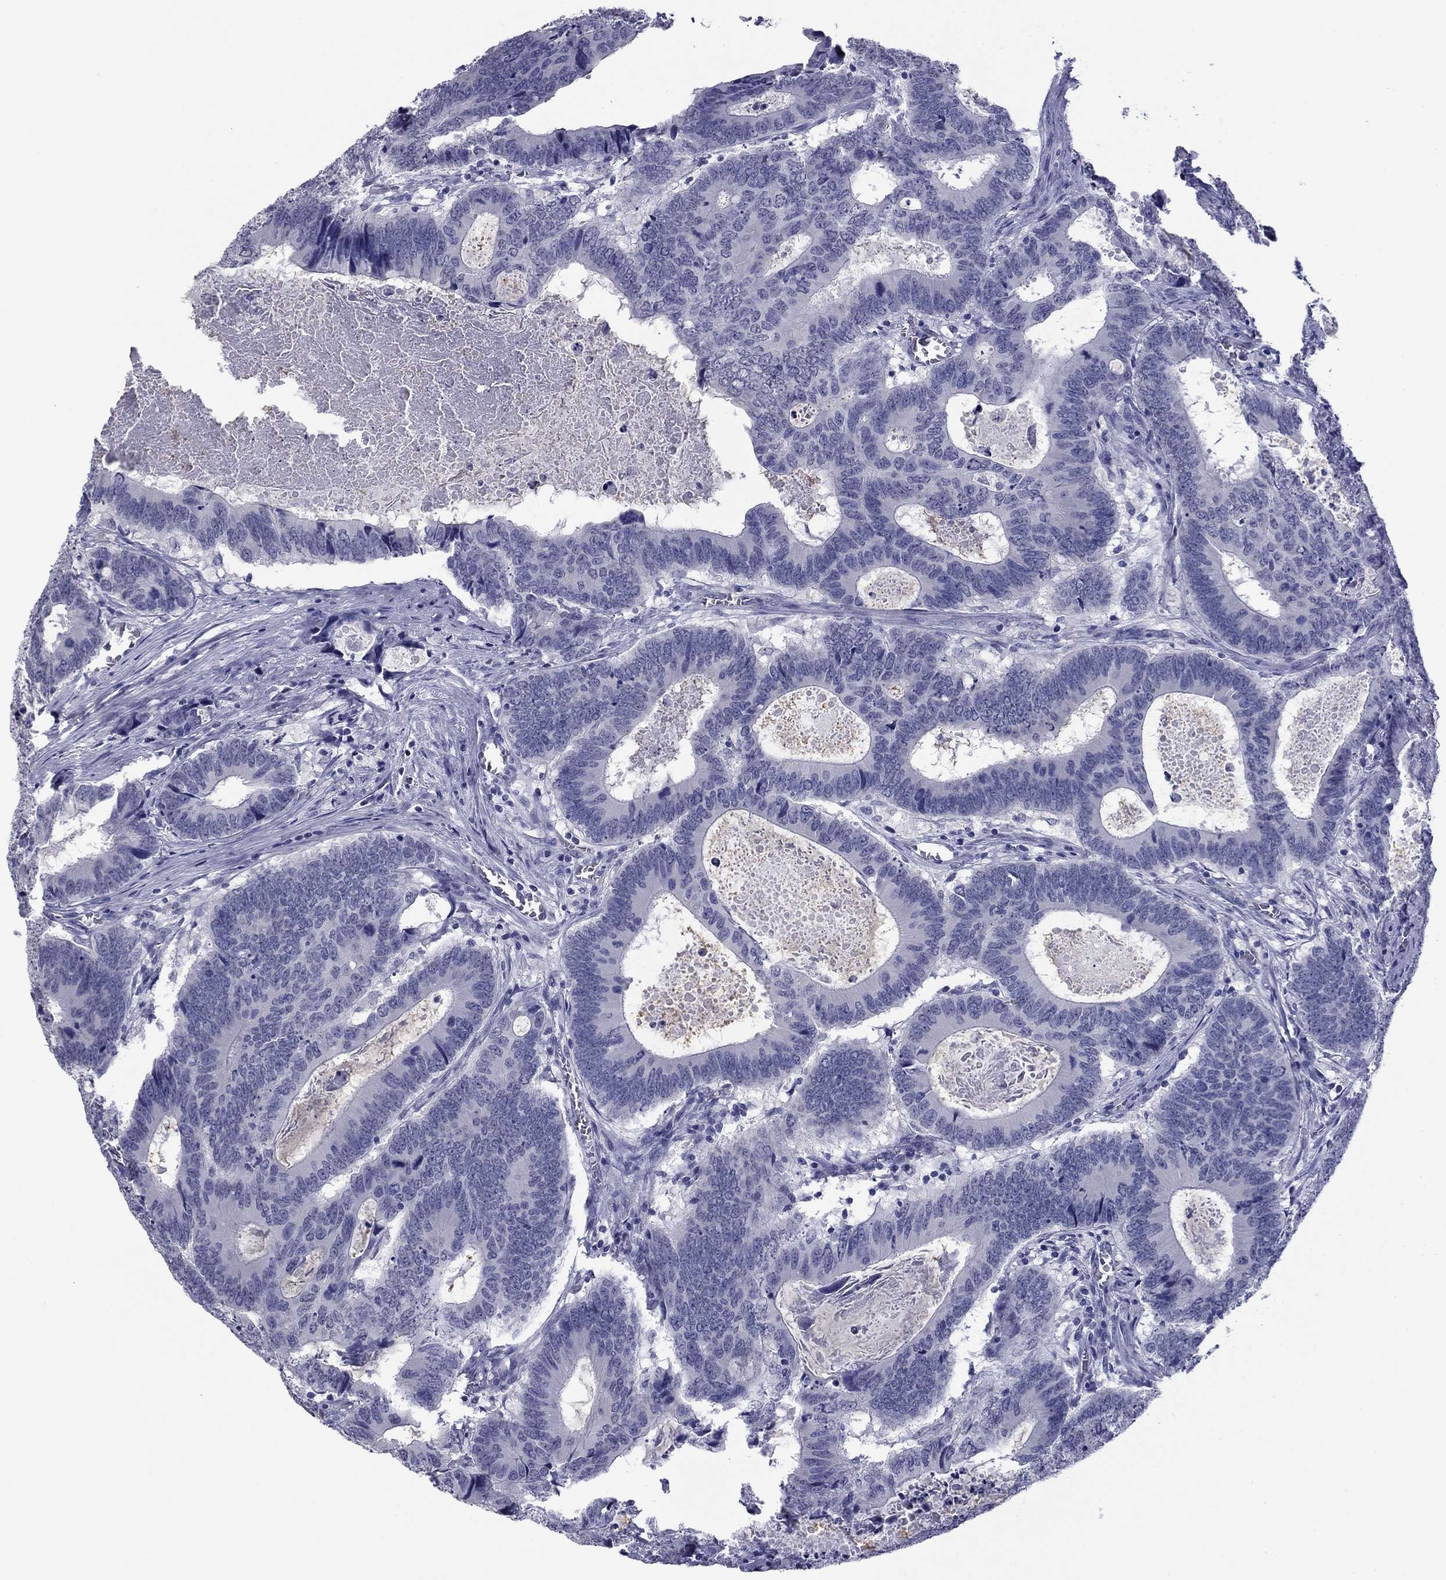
{"staining": {"intensity": "negative", "quantity": "none", "location": "none"}, "tissue": "colorectal cancer", "cell_type": "Tumor cells", "image_type": "cancer", "snomed": [{"axis": "morphology", "description": "Adenocarcinoma, NOS"}, {"axis": "topography", "description": "Colon"}], "caption": "High power microscopy image of an immunohistochemistry (IHC) image of adenocarcinoma (colorectal), revealing no significant expression in tumor cells.", "gene": "HAO1", "patient": {"sex": "female", "age": 82}}